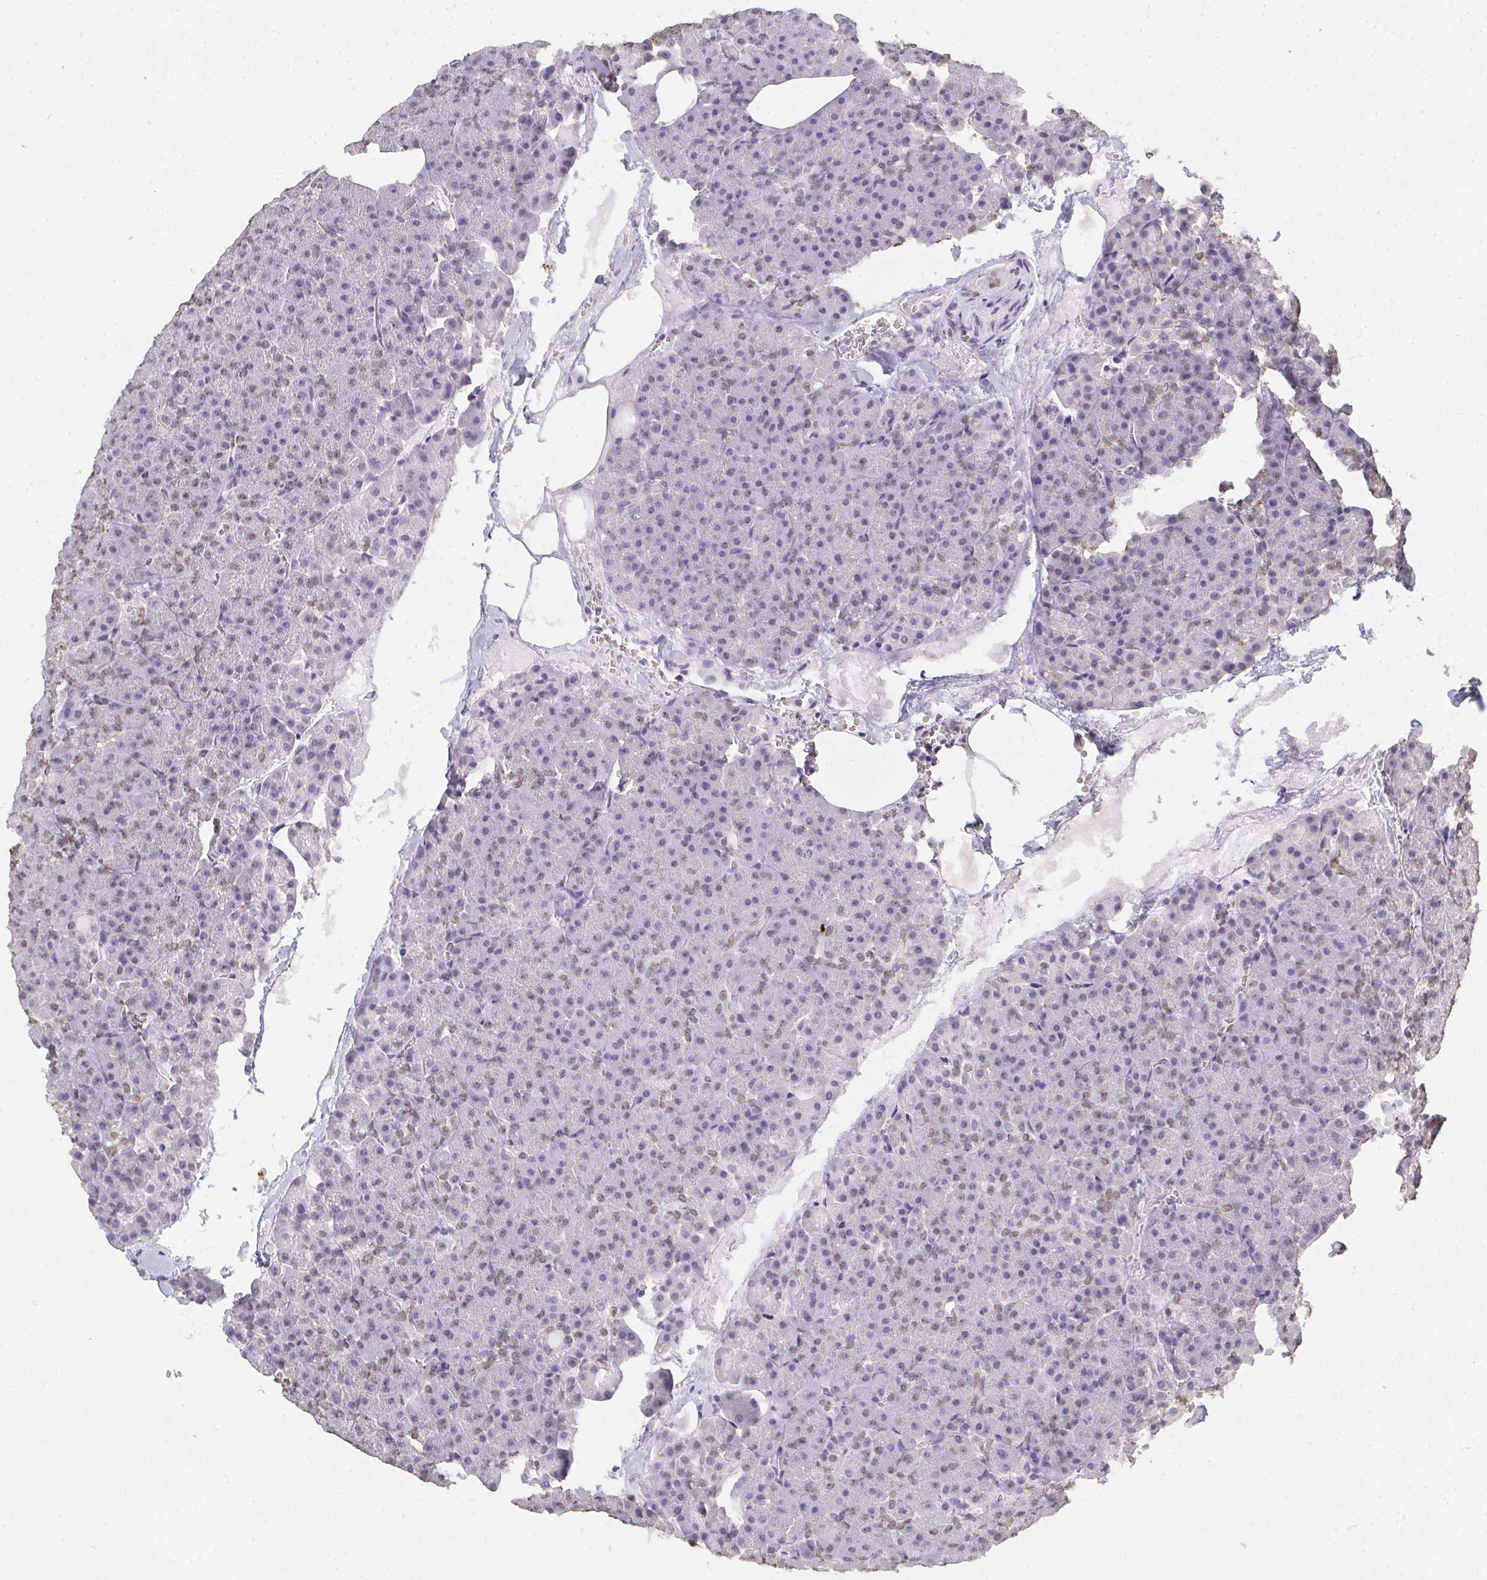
{"staining": {"intensity": "weak", "quantity": "25%-75%", "location": "nuclear"}, "tissue": "pancreas", "cell_type": "Exocrine glandular cells", "image_type": "normal", "snomed": [{"axis": "morphology", "description": "Normal tissue, NOS"}, {"axis": "topography", "description": "Pancreas"}], "caption": "High-magnification brightfield microscopy of benign pancreas stained with DAB (brown) and counterstained with hematoxylin (blue). exocrine glandular cells exhibit weak nuclear staining is identified in approximately25%-75% of cells. (DAB IHC, brown staining for protein, blue staining for nuclei).", "gene": "SEMA6B", "patient": {"sex": "female", "age": 74}}